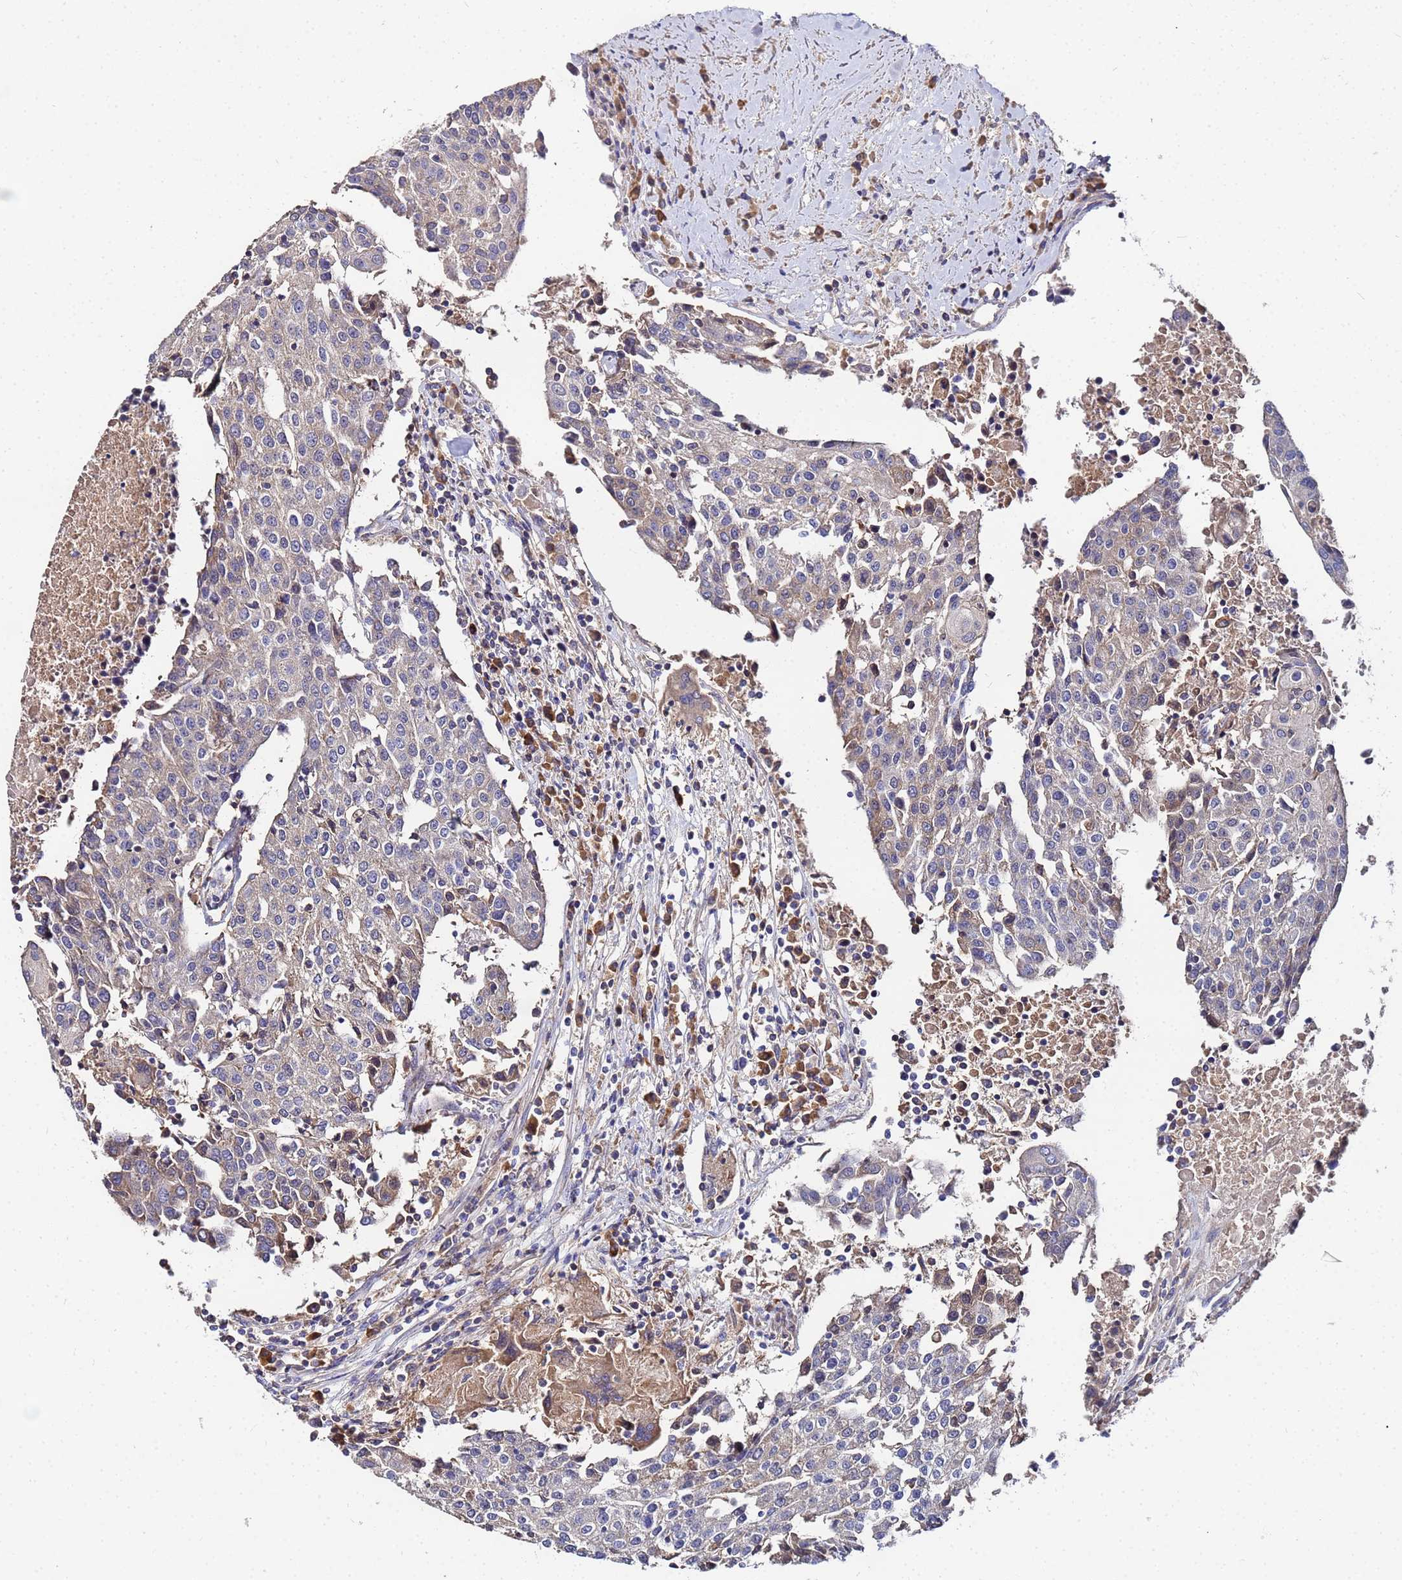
{"staining": {"intensity": "weak", "quantity": "<25%", "location": "cytoplasmic/membranous"}, "tissue": "urothelial cancer", "cell_type": "Tumor cells", "image_type": "cancer", "snomed": [{"axis": "morphology", "description": "Urothelial carcinoma, High grade"}, {"axis": "topography", "description": "Urinary bladder"}], "caption": "This histopathology image is of high-grade urothelial carcinoma stained with immunohistochemistry to label a protein in brown with the nuclei are counter-stained blue. There is no positivity in tumor cells.", "gene": "TCP10L", "patient": {"sex": "female", "age": 85}}